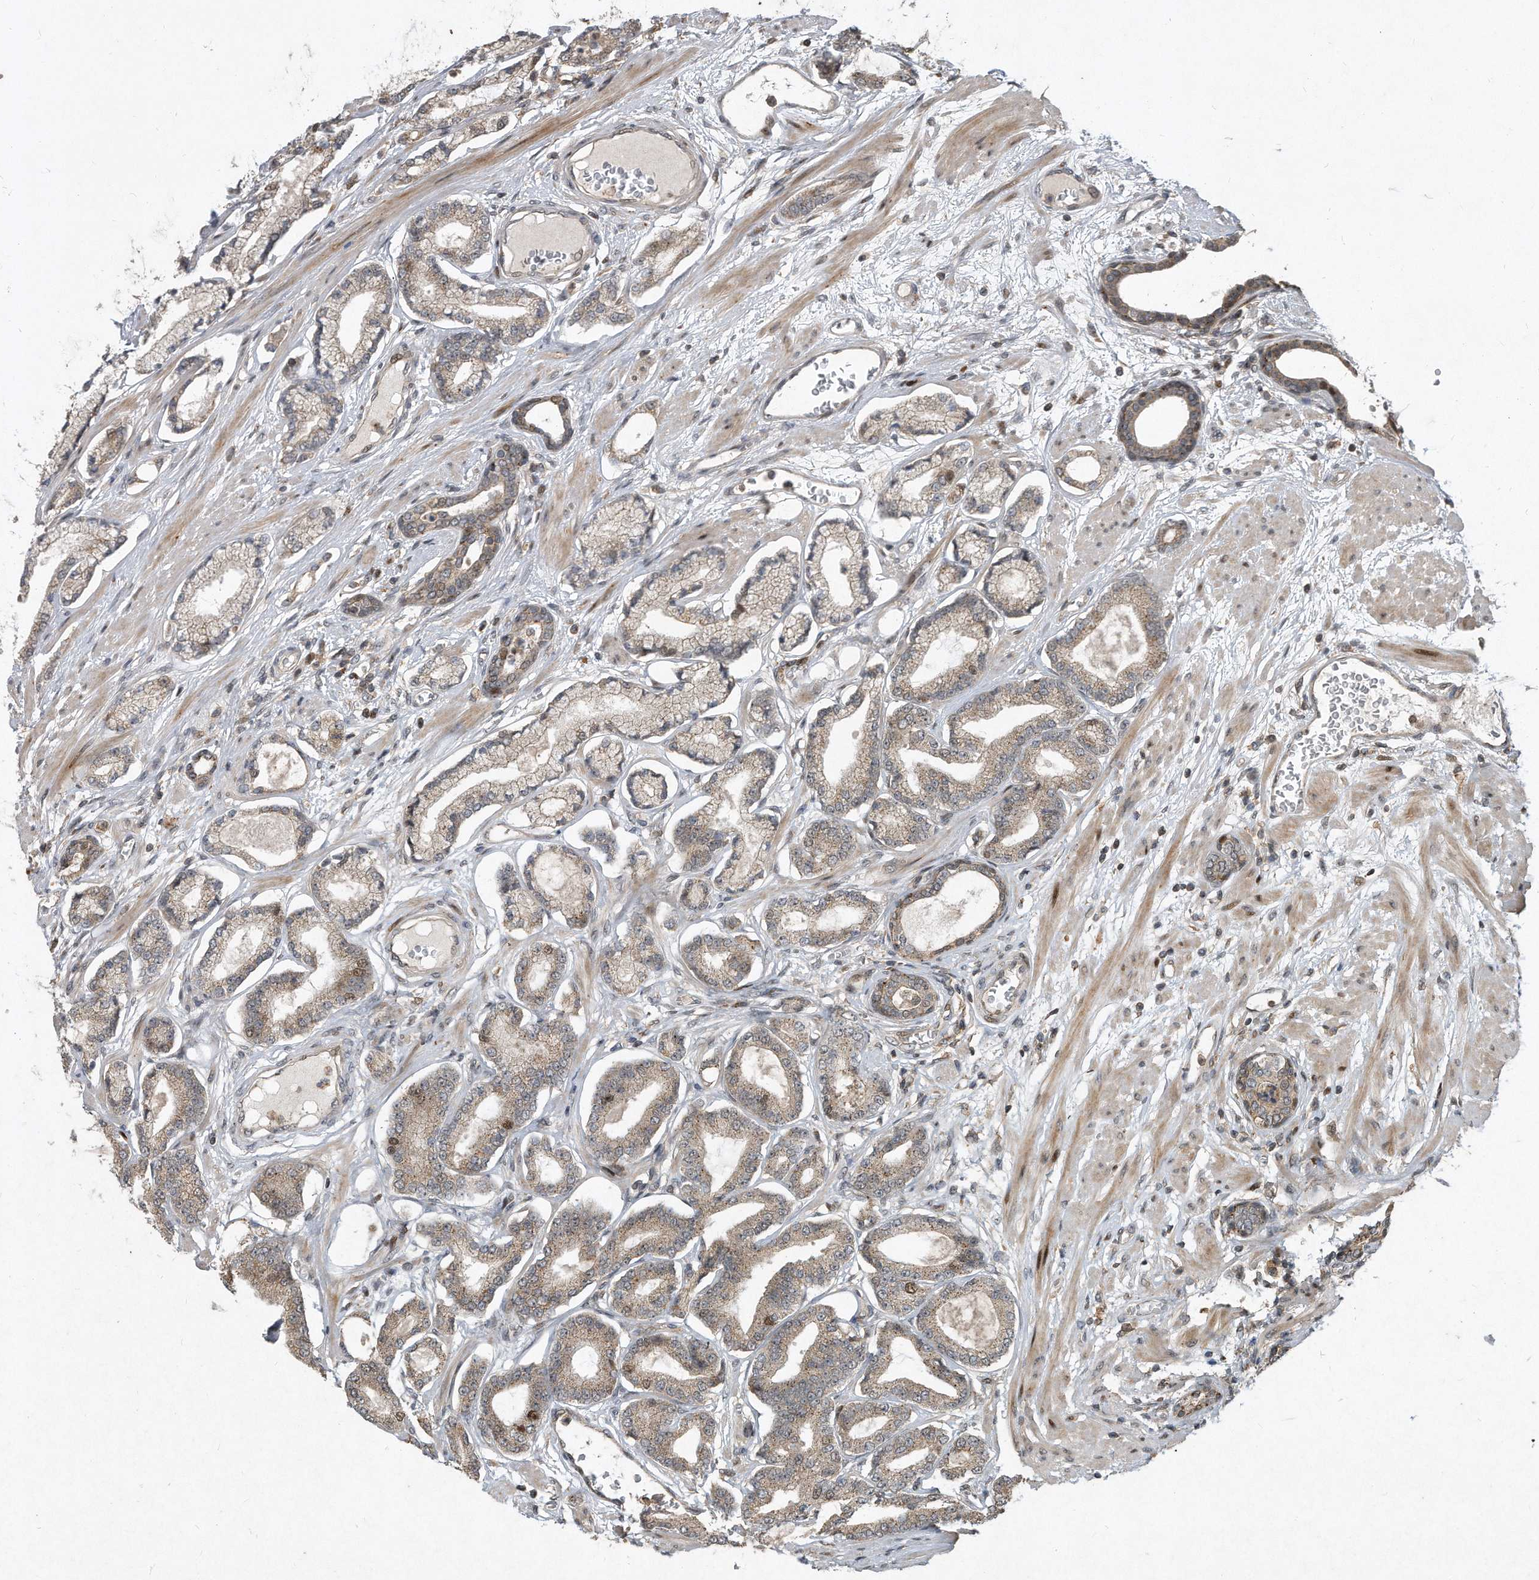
{"staining": {"intensity": "weak", "quantity": "25%-75%", "location": "cytoplasmic/membranous,nuclear"}, "tissue": "prostate cancer", "cell_type": "Tumor cells", "image_type": "cancer", "snomed": [{"axis": "morphology", "description": "Adenocarcinoma, Low grade"}, {"axis": "topography", "description": "Prostate"}], "caption": "The photomicrograph demonstrates immunohistochemical staining of low-grade adenocarcinoma (prostate). There is weak cytoplasmic/membranous and nuclear expression is seen in about 25%-75% of tumor cells.", "gene": "PGBD2", "patient": {"sex": "male", "age": 60}}